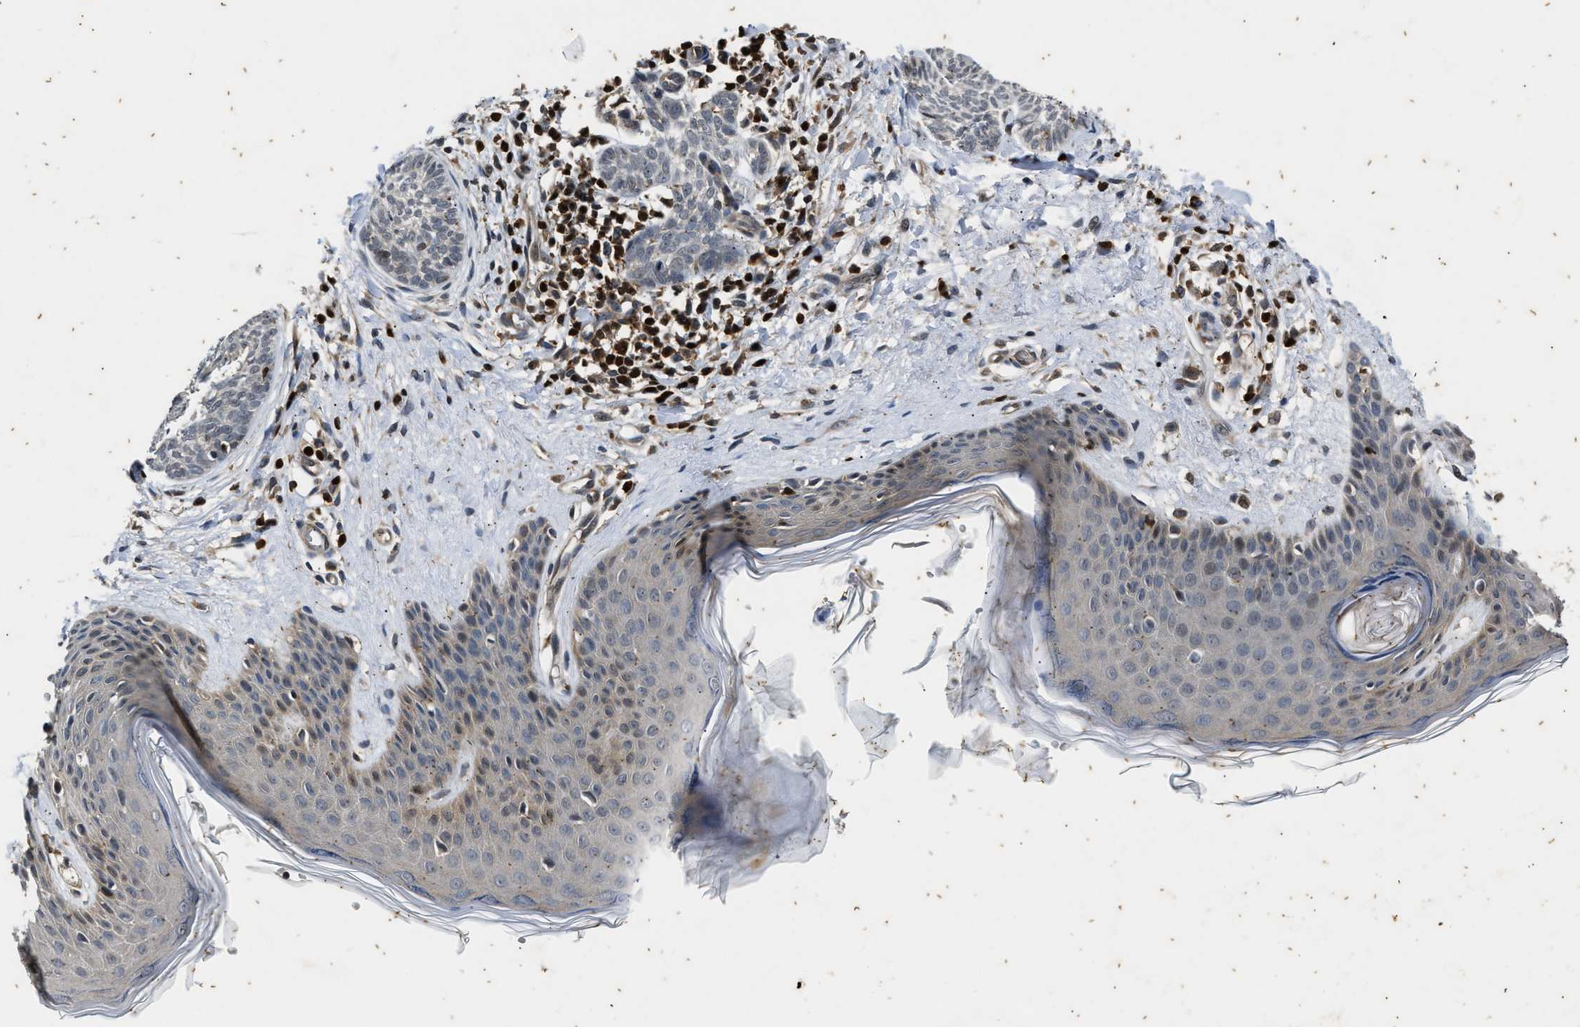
{"staining": {"intensity": "negative", "quantity": "none", "location": "none"}, "tissue": "skin cancer", "cell_type": "Tumor cells", "image_type": "cancer", "snomed": [{"axis": "morphology", "description": "Basal cell carcinoma"}, {"axis": "topography", "description": "Skin"}], "caption": "This image is of skin cancer stained with immunohistochemistry (IHC) to label a protein in brown with the nuclei are counter-stained blue. There is no expression in tumor cells.", "gene": "PTPN7", "patient": {"sex": "female", "age": 59}}